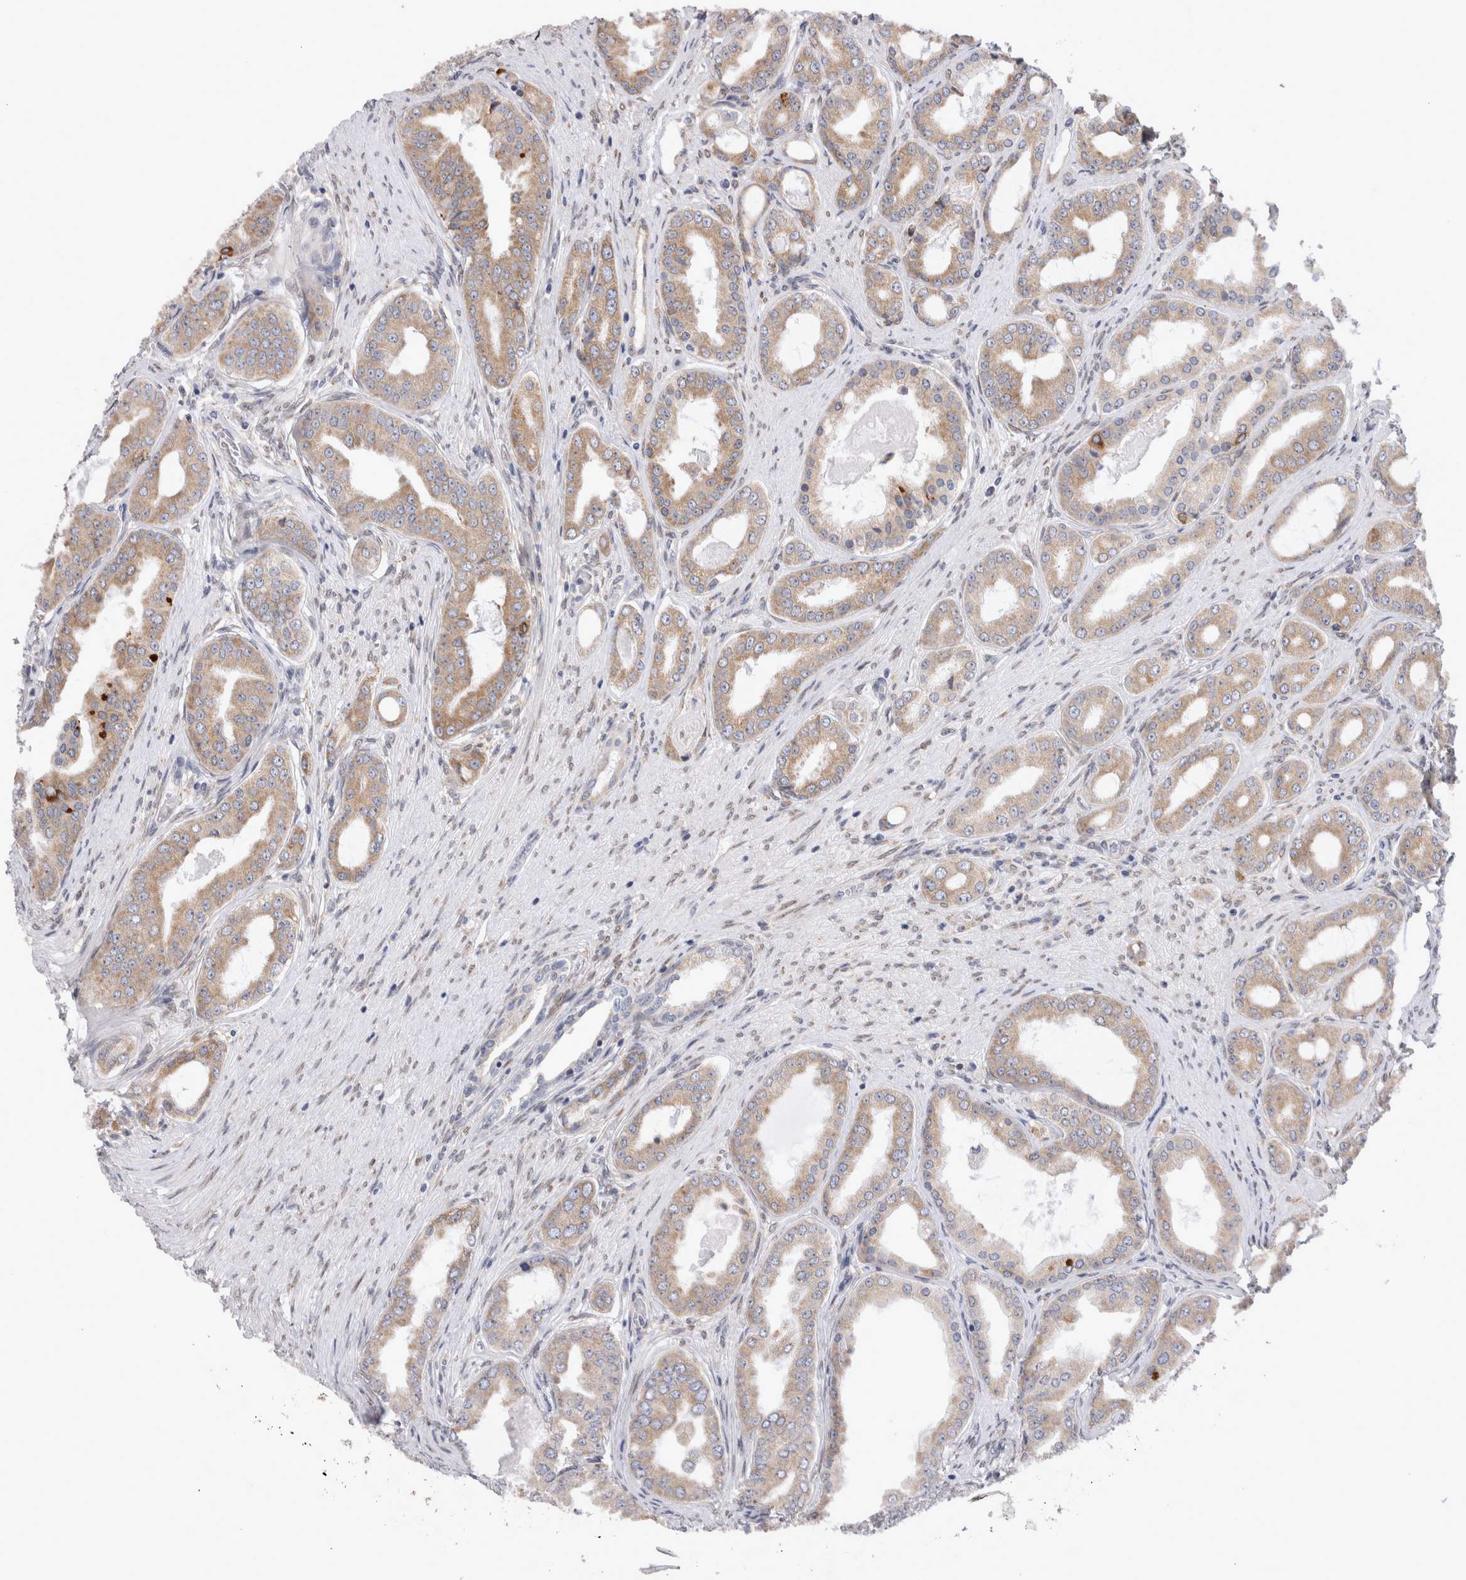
{"staining": {"intensity": "weak", "quantity": ">75%", "location": "cytoplasmic/membranous"}, "tissue": "prostate cancer", "cell_type": "Tumor cells", "image_type": "cancer", "snomed": [{"axis": "morphology", "description": "Adenocarcinoma, High grade"}, {"axis": "topography", "description": "Prostate"}], "caption": "Human high-grade adenocarcinoma (prostate) stained with a protein marker demonstrates weak staining in tumor cells.", "gene": "VCPIP1", "patient": {"sex": "male", "age": 60}}